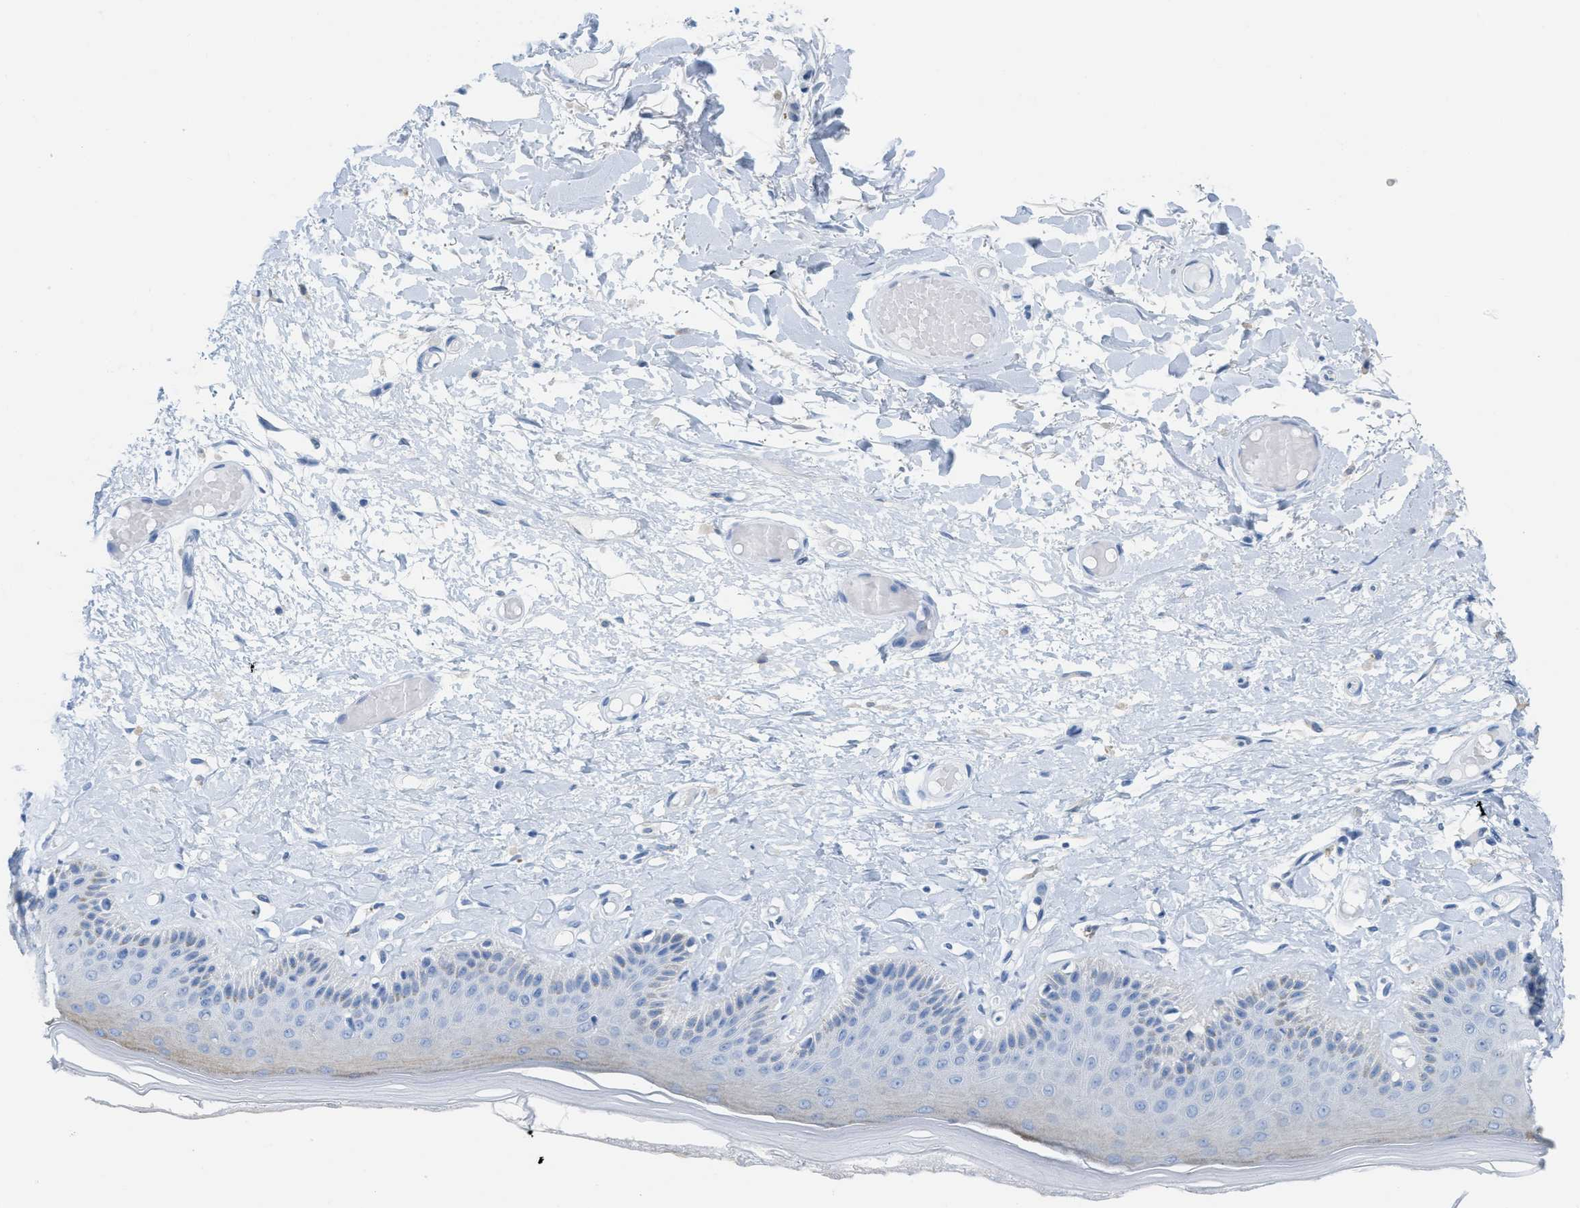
{"staining": {"intensity": "negative", "quantity": "none", "location": "none"}, "tissue": "skin", "cell_type": "Epidermal cells", "image_type": "normal", "snomed": [{"axis": "morphology", "description": "Normal tissue, NOS"}, {"axis": "topography", "description": "Vulva"}], "caption": "High power microscopy micrograph of an immunohistochemistry (IHC) histopathology image of unremarkable skin, revealing no significant staining in epidermal cells. Brightfield microscopy of IHC stained with DAB (3,3'-diaminobenzidine) (brown) and hematoxylin (blue), captured at high magnification.", "gene": "ASGR1", "patient": {"sex": "female", "age": 73}}